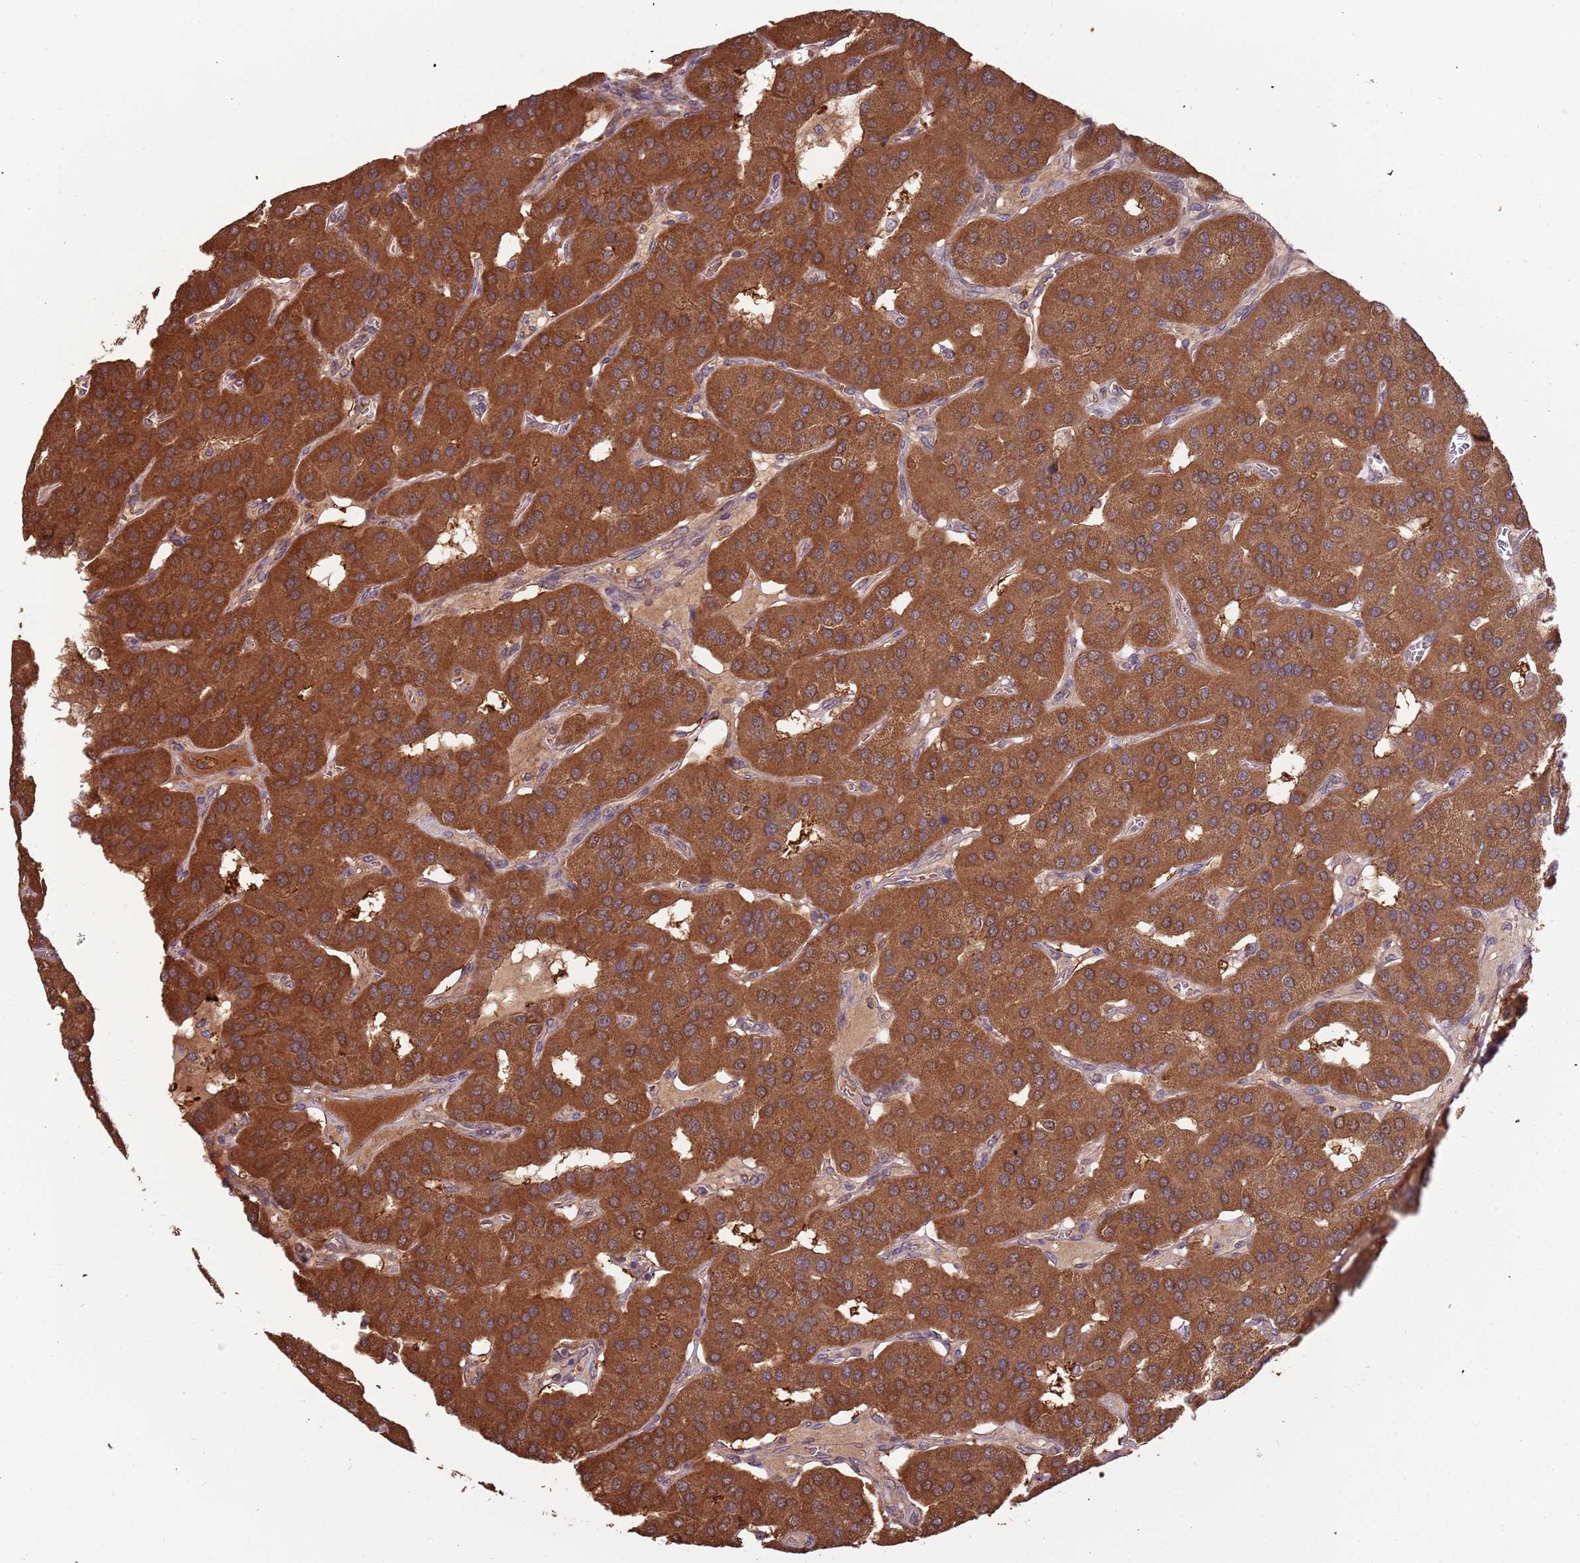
{"staining": {"intensity": "strong", "quantity": ">75%", "location": "cytoplasmic/membranous"}, "tissue": "parathyroid gland", "cell_type": "Glandular cells", "image_type": "normal", "snomed": [{"axis": "morphology", "description": "Normal tissue, NOS"}, {"axis": "morphology", "description": "Adenoma, NOS"}, {"axis": "topography", "description": "Parathyroid gland"}], "caption": "Immunohistochemistry micrograph of unremarkable parathyroid gland stained for a protein (brown), which shows high levels of strong cytoplasmic/membranous positivity in approximately >75% of glandular cells.", "gene": "IL17RD", "patient": {"sex": "female", "age": 86}}